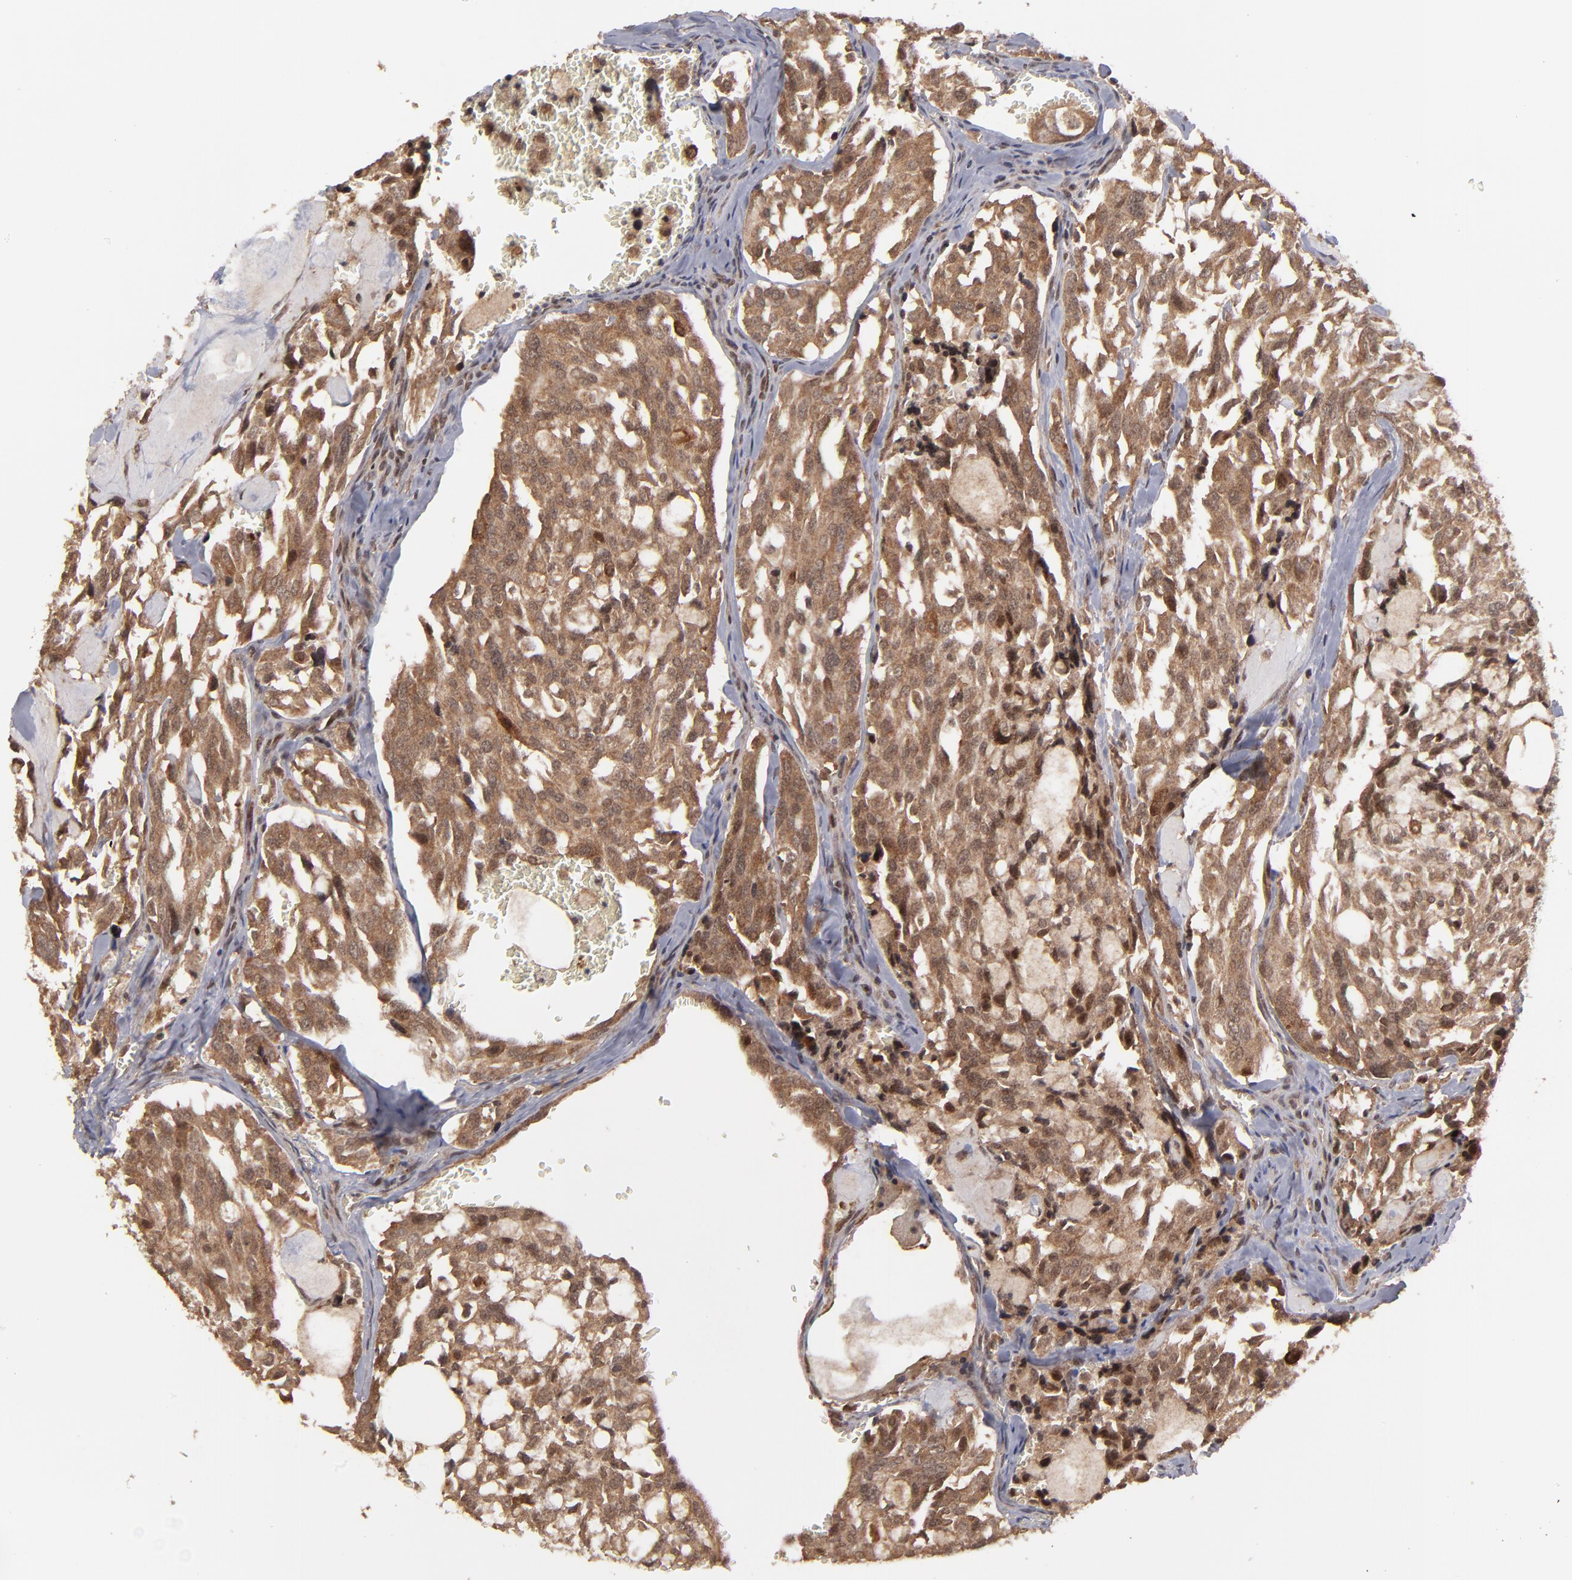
{"staining": {"intensity": "strong", "quantity": ">75%", "location": "cytoplasmic/membranous,nuclear"}, "tissue": "thyroid cancer", "cell_type": "Tumor cells", "image_type": "cancer", "snomed": [{"axis": "morphology", "description": "Carcinoma, NOS"}, {"axis": "morphology", "description": "Carcinoid, malignant, NOS"}, {"axis": "topography", "description": "Thyroid gland"}], "caption": "A photomicrograph of thyroid malignant carcinoid stained for a protein reveals strong cytoplasmic/membranous and nuclear brown staining in tumor cells.", "gene": "RGS6", "patient": {"sex": "male", "age": 33}}